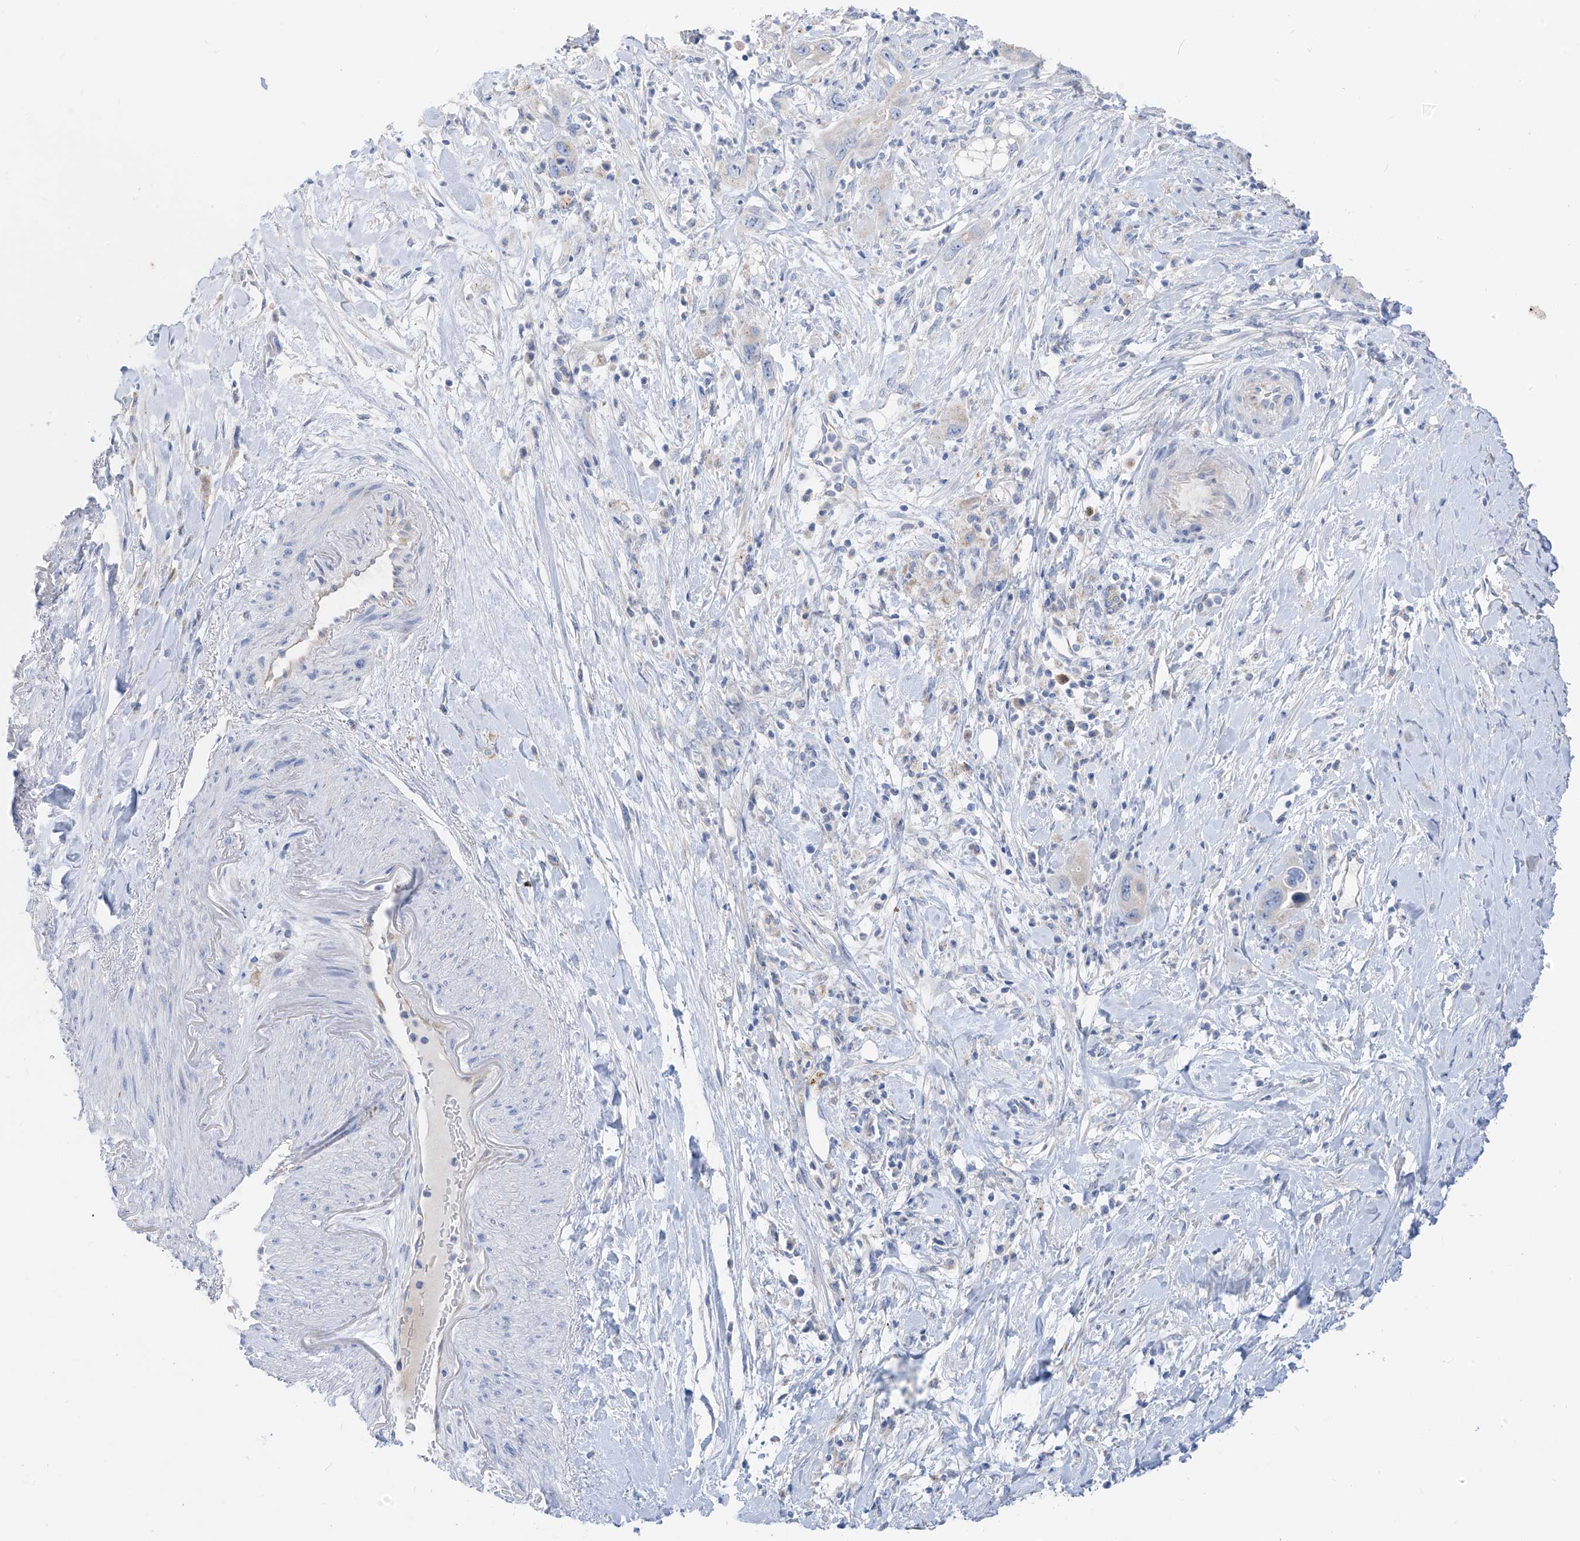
{"staining": {"intensity": "negative", "quantity": "none", "location": "none"}, "tissue": "pancreatic cancer", "cell_type": "Tumor cells", "image_type": "cancer", "snomed": [{"axis": "morphology", "description": "Adenocarcinoma, NOS"}, {"axis": "topography", "description": "Pancreas"}], "caption": "An immunohistochemistry photomicrograph of pancreatic cancer is shown. There is no staining in tumor cells of pancreatic cancer.", "gene": "ZNF404", "patient": {"sex": "female", "age": 71}}